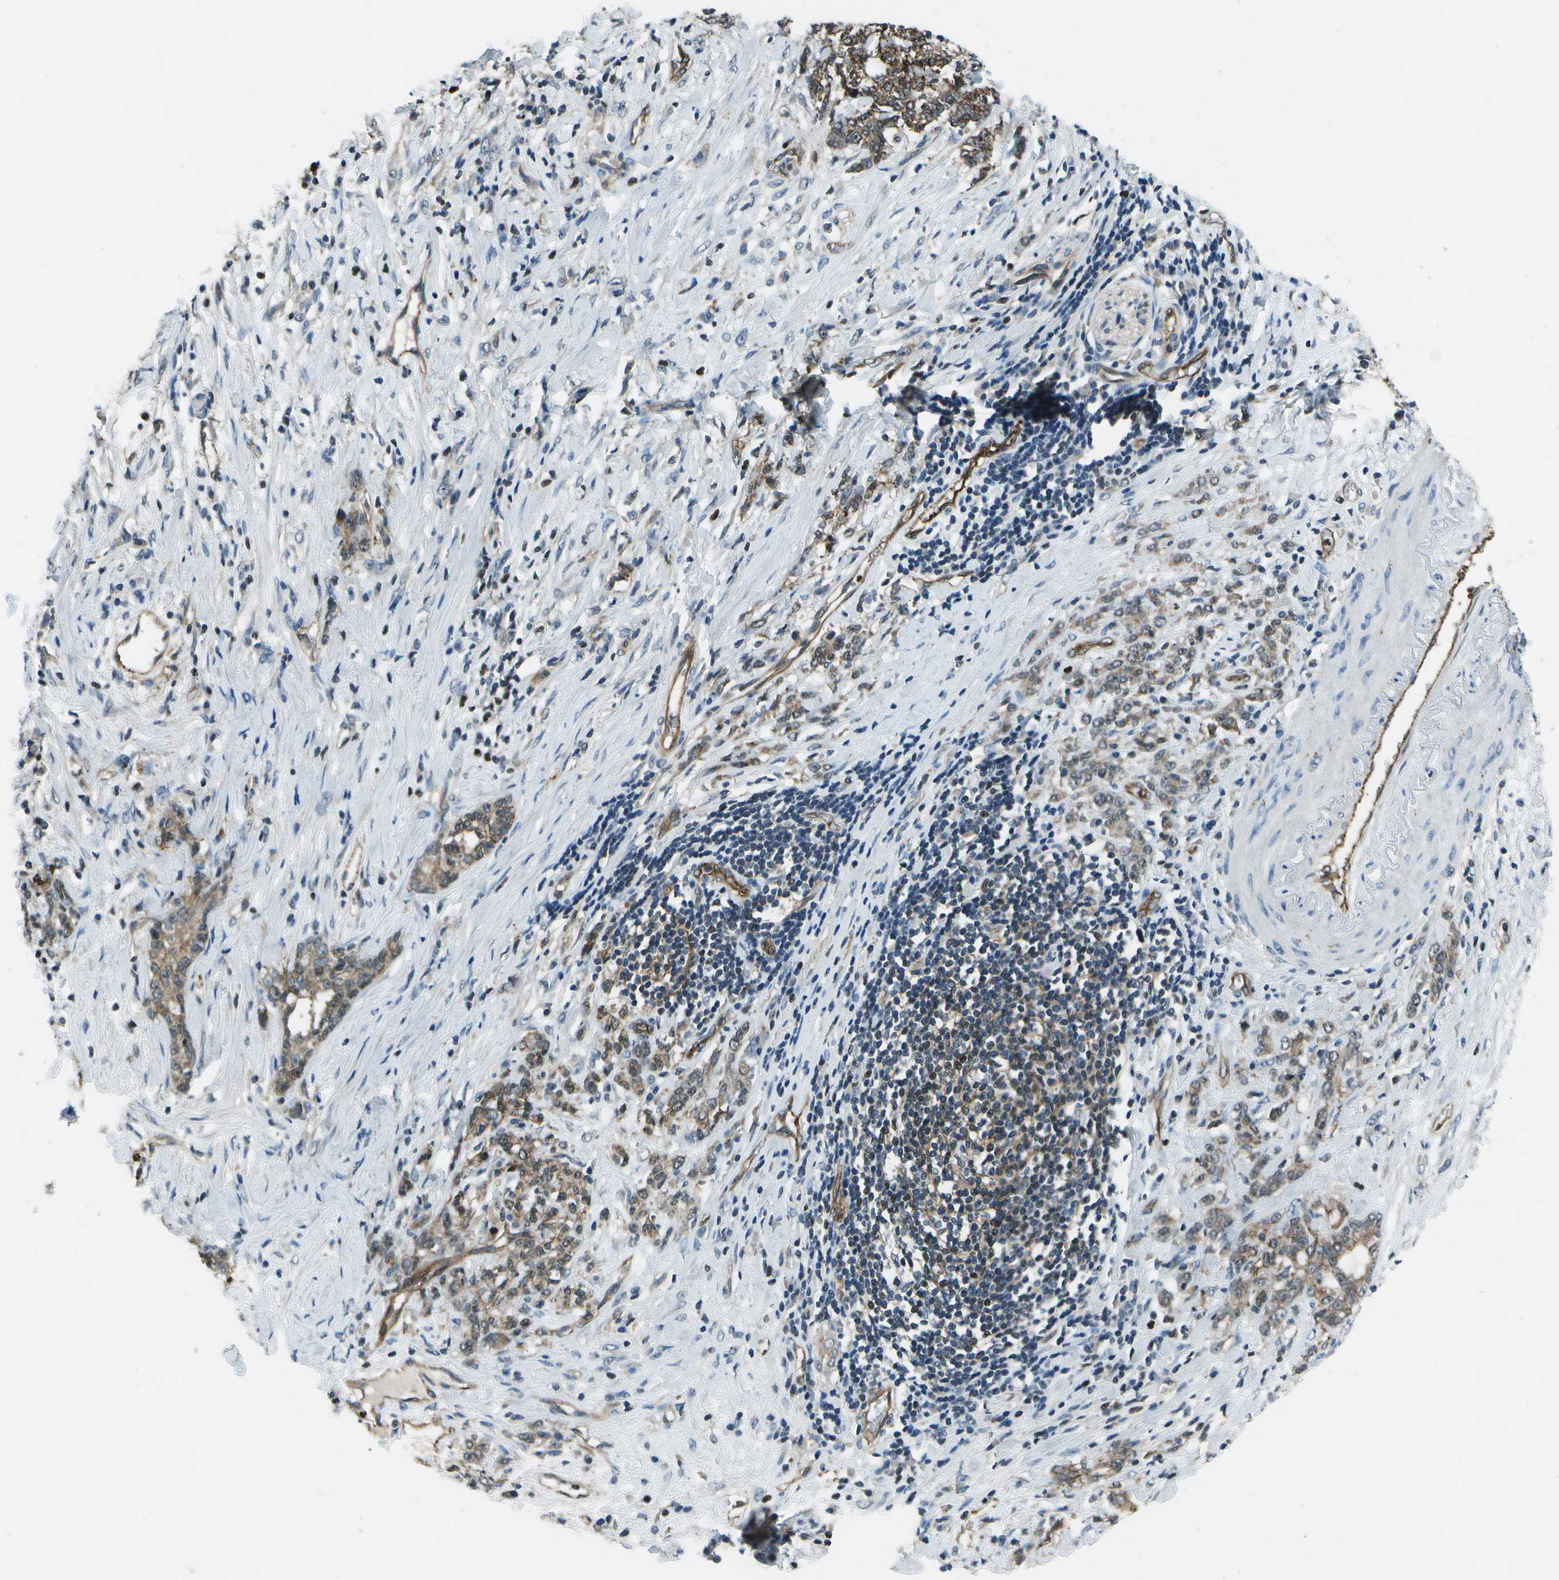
{"staining": {"intensity": "moderate", "quantity": ">75%", "location": "cytoplasmic/membranous"}, "tissue": "stomach cancer", "cell_type": "Tumor cells", "image_type": "cancer", "snomed": [{"axis": "morphology", "description": "Adenocarcinoma, NOS"}, {"axis": "topography", "description": "Stomach, lower"}], "caption": "Moderate cytoplasmic/membranous protein expression is present in approximately >75% of tumor cells in stomach adenocarcinoma.", "gene": "PDLIM1", "patient": {"sex": "male", "age": 88}}